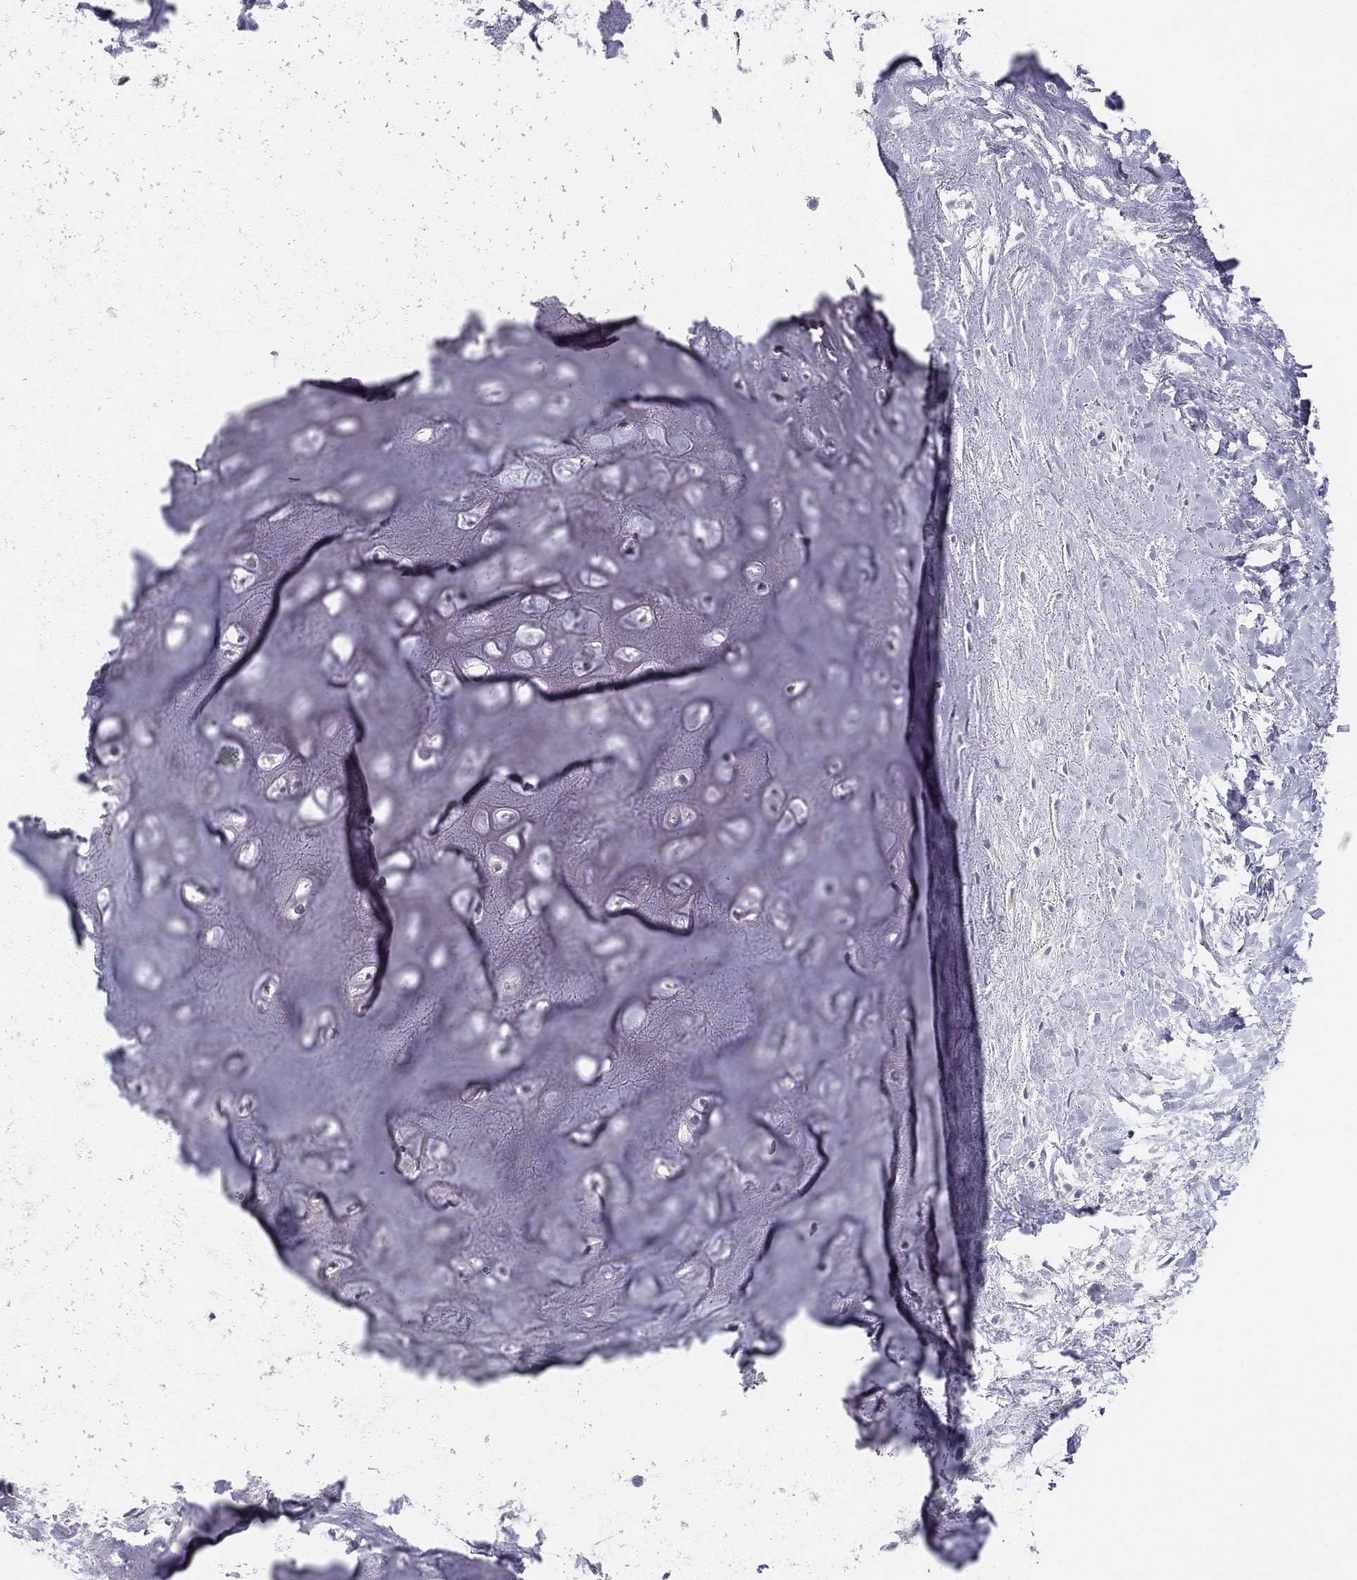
{"staining": {"intensity": "negative", "quantity": "none", "location": "none"}, "tissue": "adipose tissue", "cell_type": "Adipocytes", "image_type": "normal", "snomed": [{"axis": "morphology", "description": "Normal tissue, NOS"}, {"axis": "morphology", "description": "Squamous cell carcinoma, NOS"}, {"axis": "topography", "description": "Cartilage tissue"}, {"axis": "topography", "description": "Head-Neck"}], "caption": "Micrograph shows no protein staining in adipocytes of normal adipose tissue. (IHC, brightfield microscopy, high magnification).", "gene": "MGAT4C", "patient": {"sex": "male", "age": 62}}